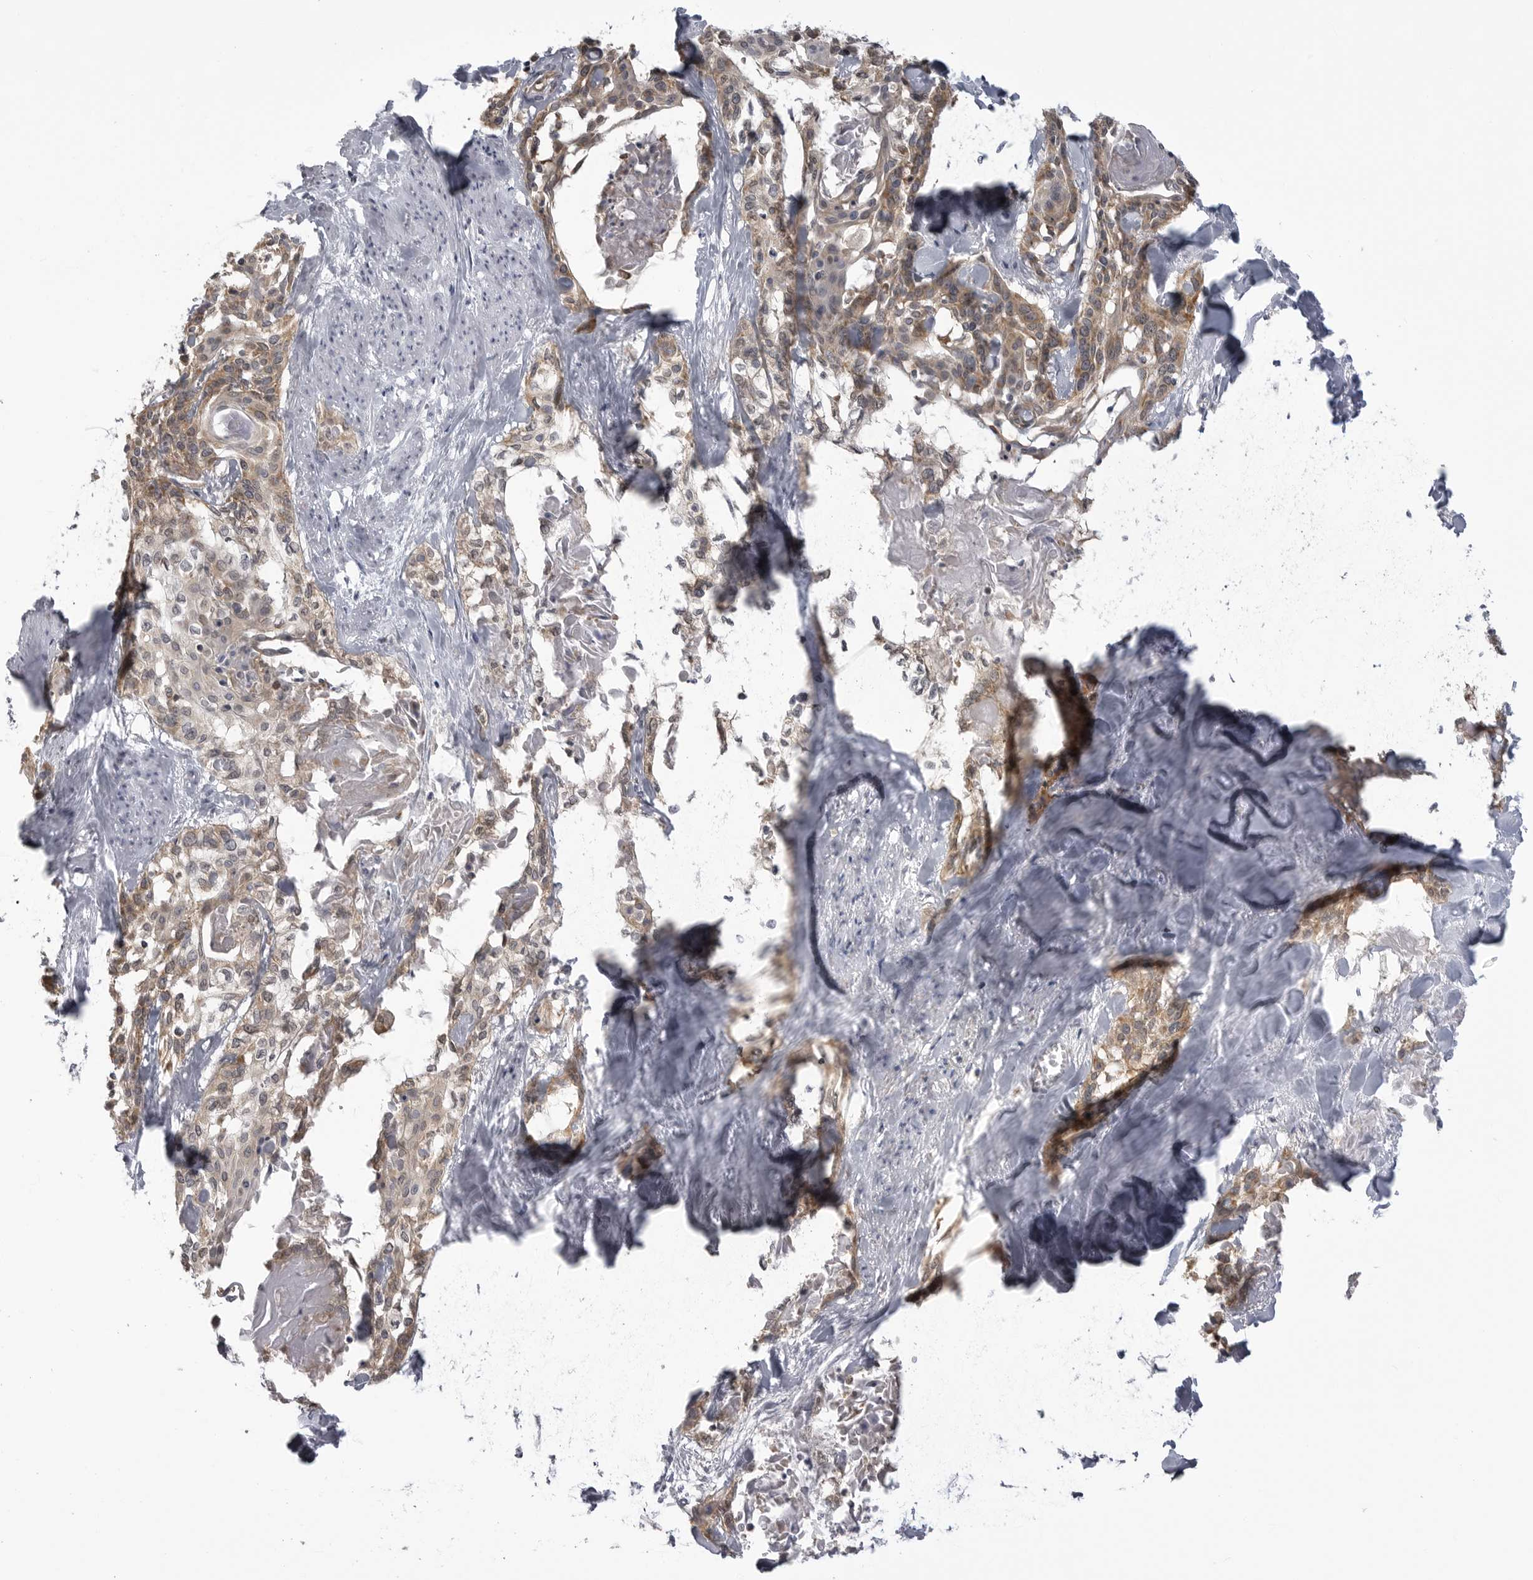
{"staining": {"intensity": "moderate", "quantity": "<25%", "location": "cytoplasmic/membranous"}, "tissue": "cervical cancer", "cell_type": "Tumor cells", "image_type": "cancer", "snomed": [{"axis": "morphology", "description": "Squamous cell carcinoma, NOS"}, {"axis": "topography", "description": "Cervix"}], "caption": "Tumor cells display low levels of moderate cytoplasmic/membranous positivity in approximately <25% of cells in human cervical squamous cell carcinoma. (Brightfield microscopy of DAB IHC at high magnification).", "gene": "FH", "patient": {"sex": "female", "age": 57}}